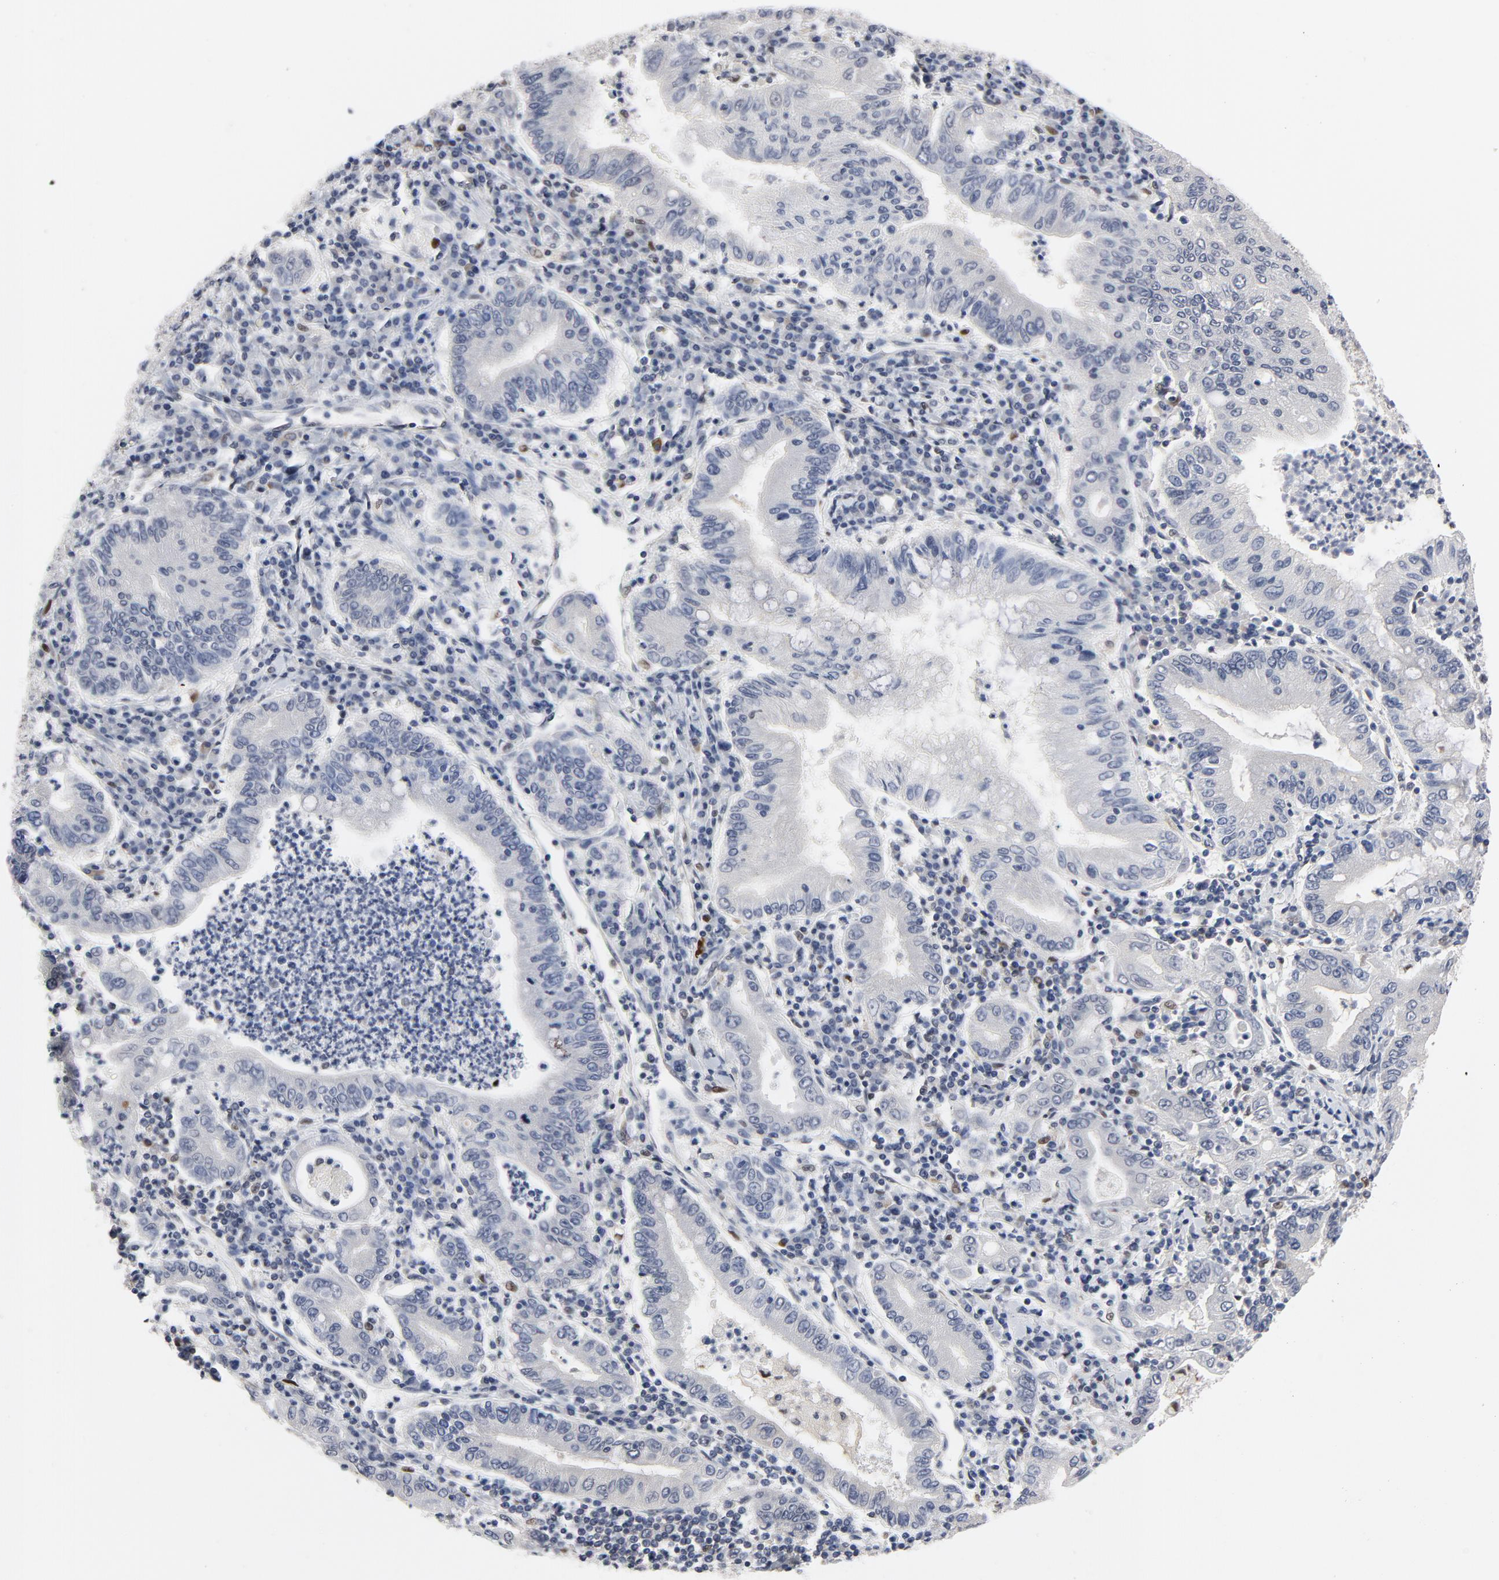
{"staining": {"intensity": "negative", "quantity": "none", "location": "none"}, "tissue": "stomach cancer", "cell_type": "Tumor cells", "image_type": "cancer", "snomed": [{"axis": "morphology", "description": "Normal tissue, NOS"}, {"axis": "morphology", "description": "Adenocarcinoma, NOS"}, {"axis": "topography", "description": "Esophagus"}, {"axis": "topography", "description": "Stomach, upper"}, {"axis": "topography", "description": "Peripheral nerve tissue"}], "caption": "Immunohistochemistry image of stomach cancer (adenocarcinoma) stained for a protein (brown), which displays no staining in tumor cells.", "gene": "NFKB1", "patient": {"sex": "male", "age": 62}}